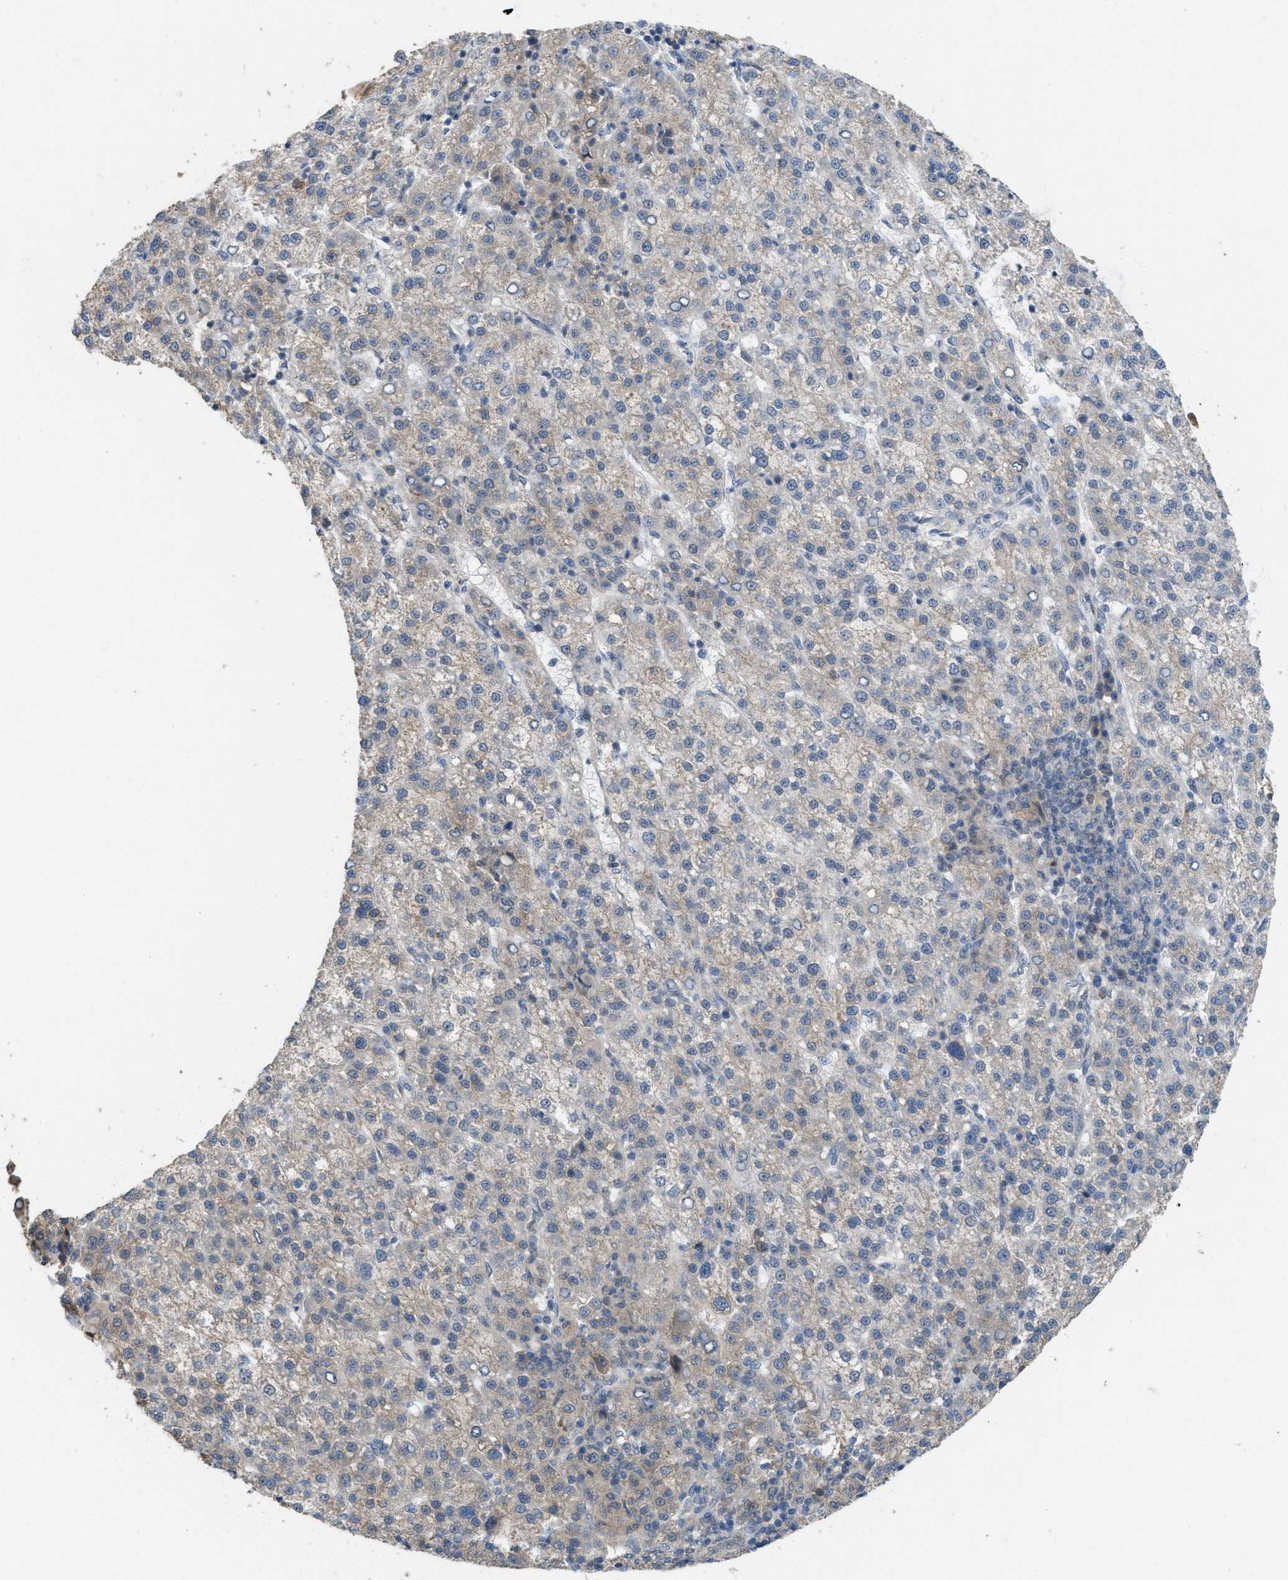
{"staining": {"intensity": "weak", "quantity": "<25%", "location": "cytoplasmic/membranous"}, "tissue": "liver cancer", "cell_type": "Tumor cells", "image_type": "cancer", "snomed": [{"axis": "morphology", "description": "Carcinoma, Hepatocellular, NOS"}, {"axis": "topography", "description": "Liver"}], "caption": "Immunohistochemistry of human hepatocellular carcinoma (liver) exhibits no expression in tumor cells.", "gene": "PLAA", "patient": {"sex": "female", "age": 58}}